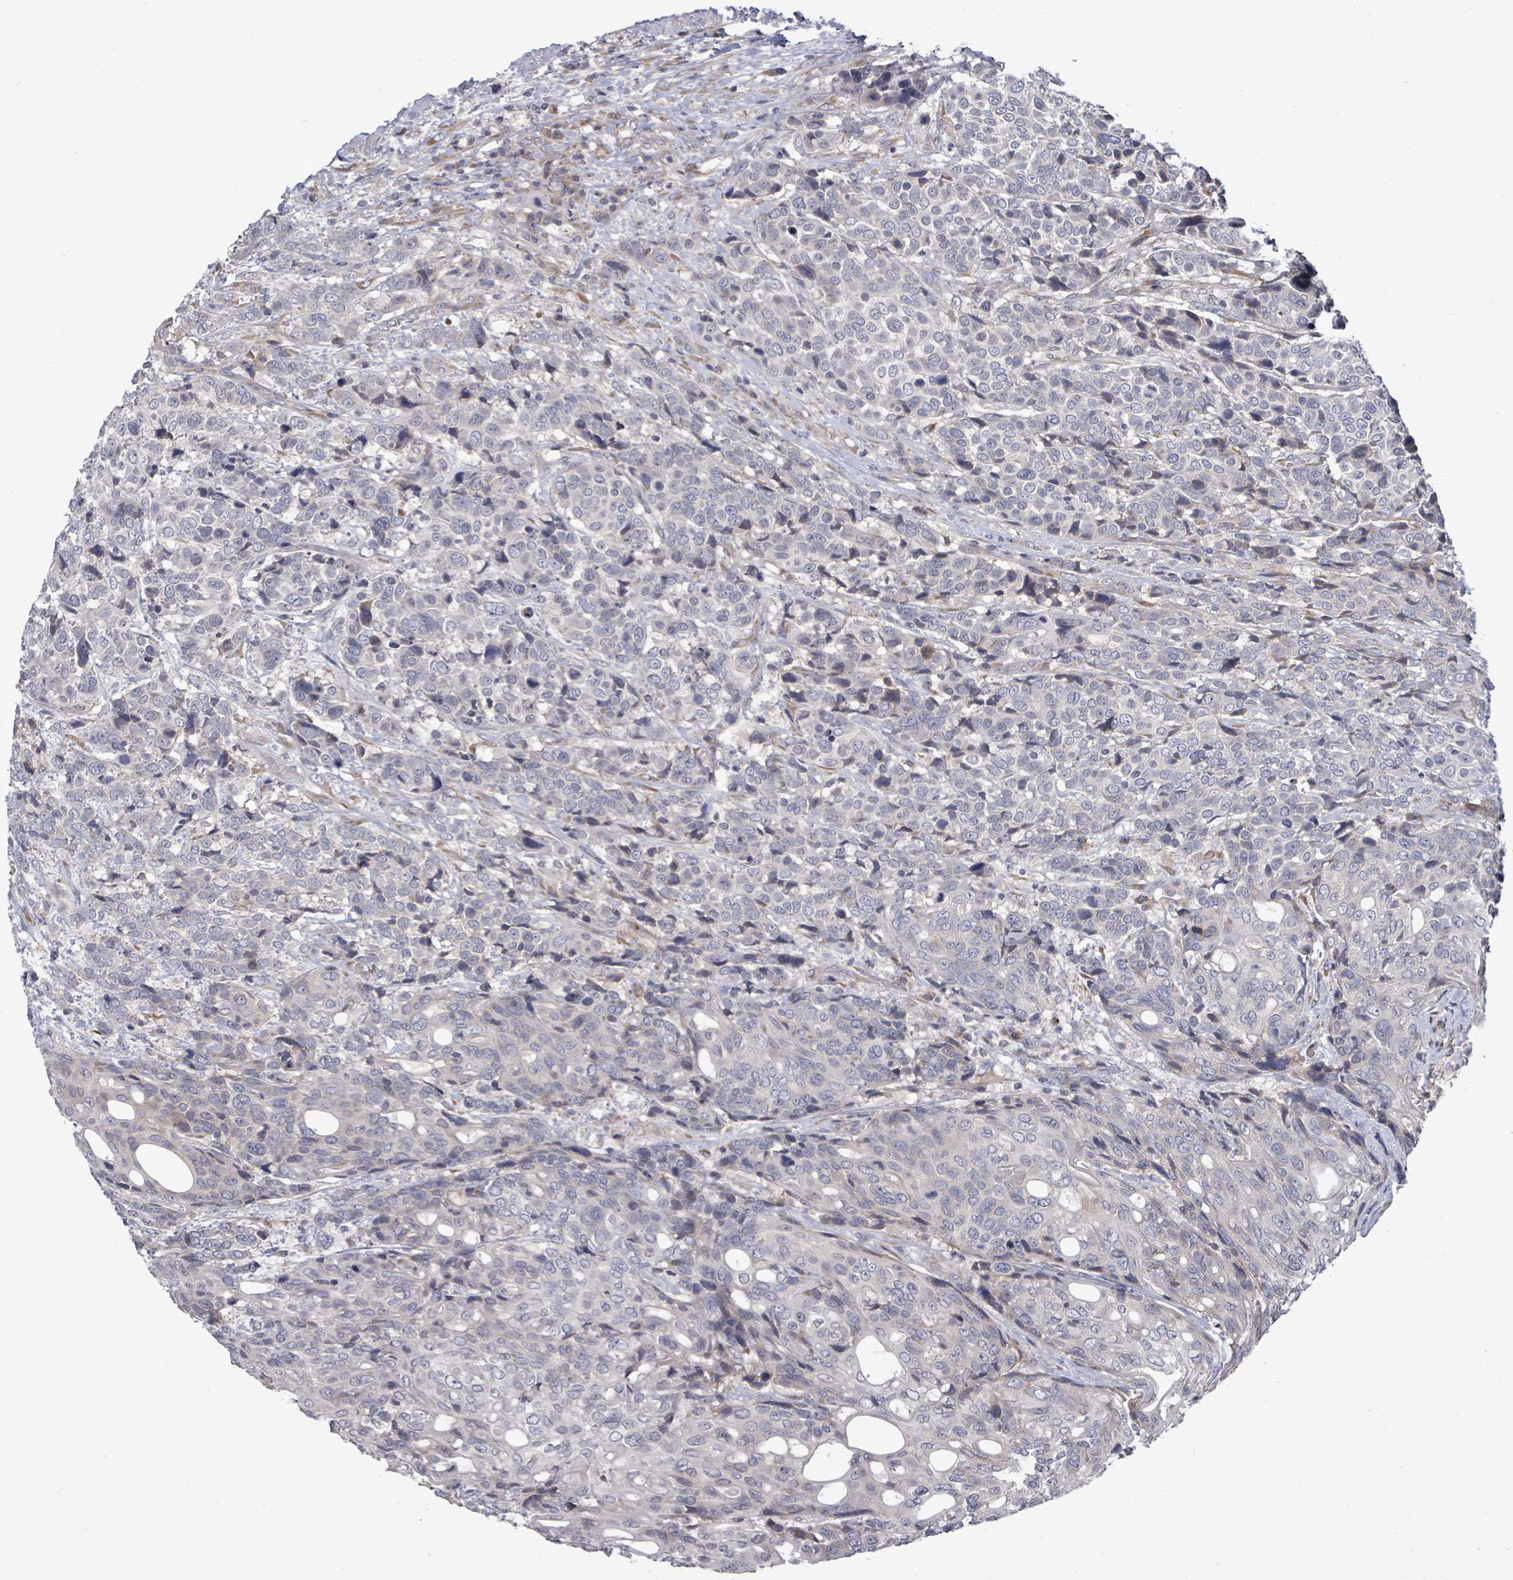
{"staining": {"intensity": "negative", "quantity": "none", "location": "none"}, "tissue": "urothelial cancer", "cell_type": "Tumor cells", "image_type": "cancer", "snomed": [{"axis": "morphology", "description": "Urothelial carcinoma, High grade"}, {"axis": "topography", "description": "Urinary bladder"}], "caption": "The histopathology image exhibits no staining of tumor cells in urothelial carcinoma (high-grade).", "gene": "POMGNT2", "patient": {"sex": "female", "age": 70}}